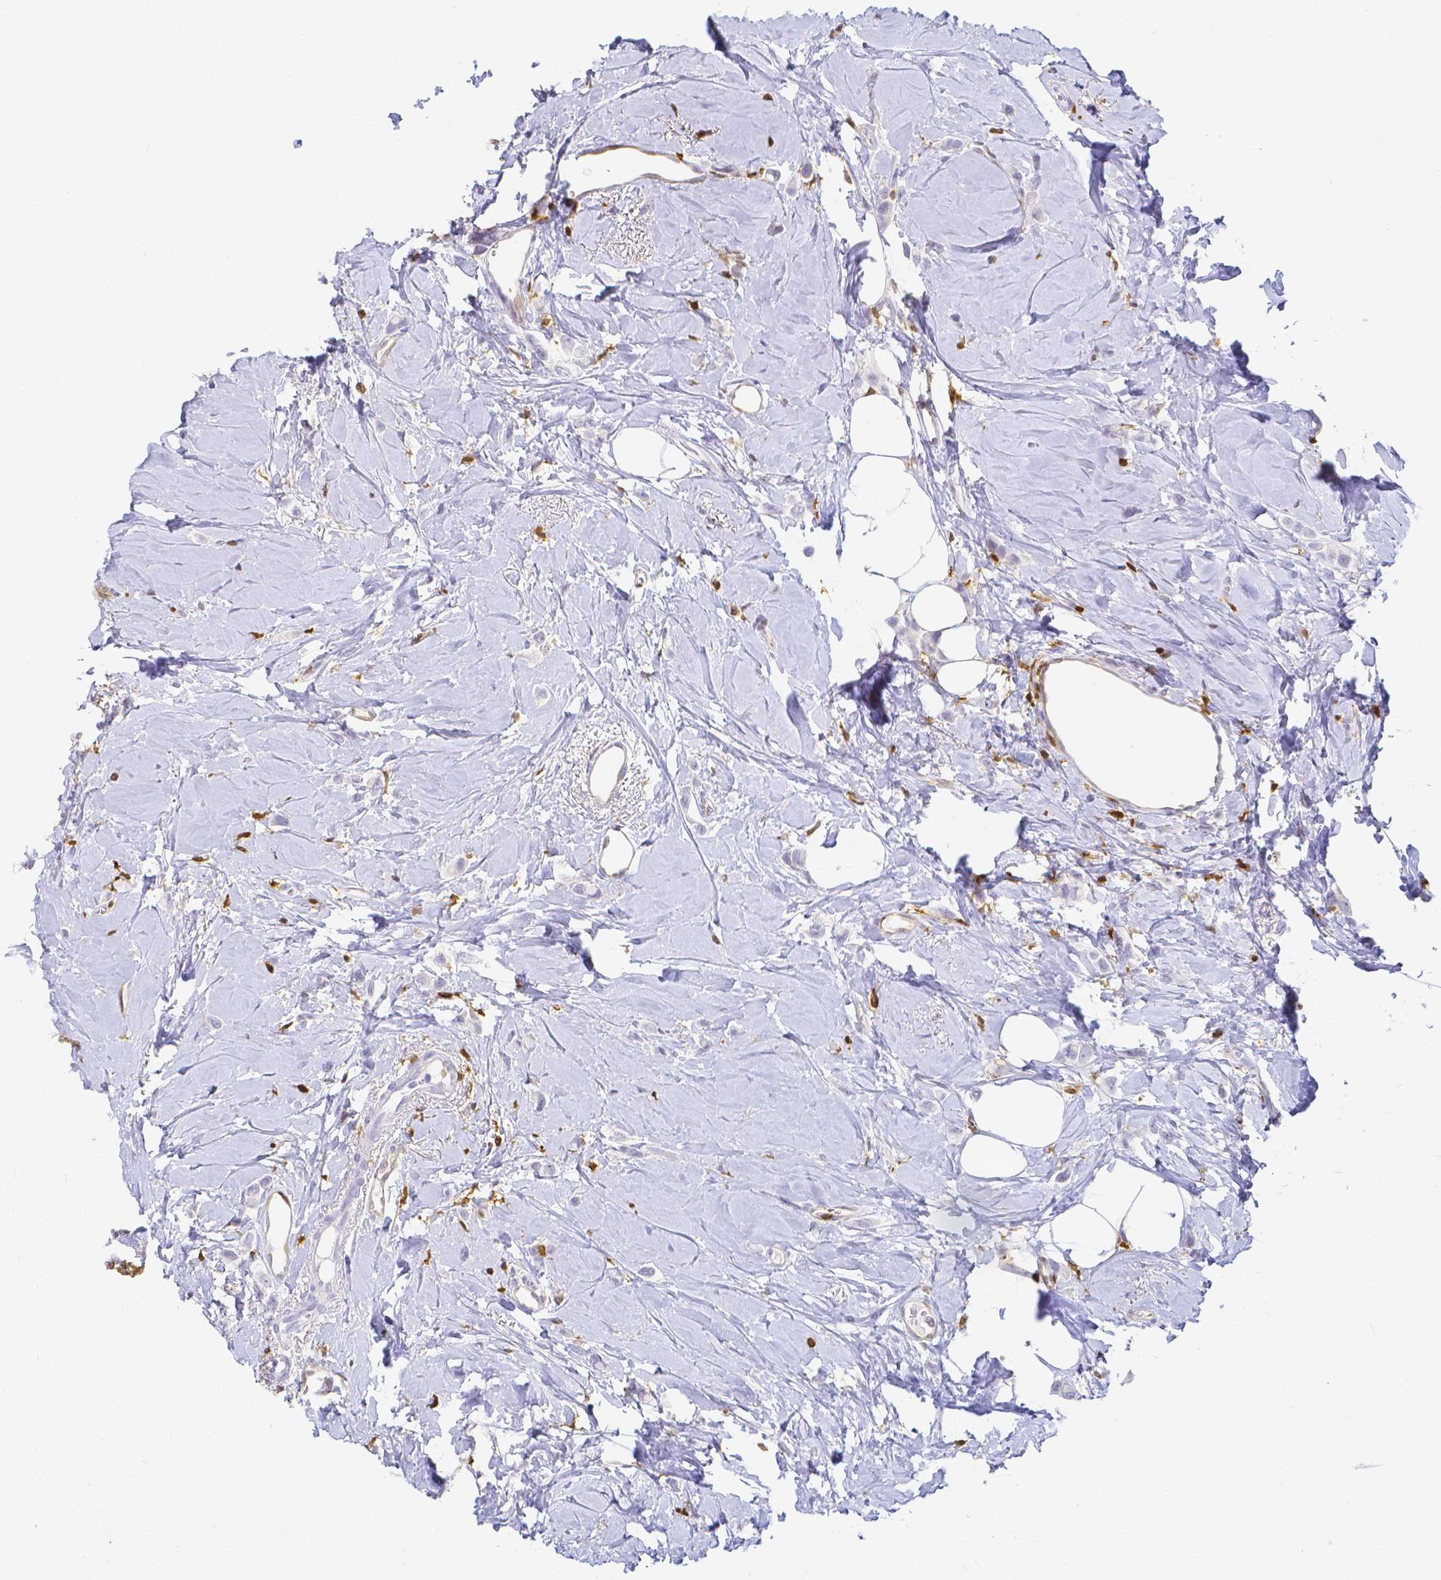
{"staining": {"intensity": "negative", "quantity": "none", "location": "none"}, "tissue": "breast cancer", "cell_type": "Tumor cells", "image_type": "cancer", "snomed": [{"axis": "morphology", "description": "Lobular carcinoma"}, {"axis": "topography", "description": "Breast"}], "caption": "Lobular carcinoma (breast) was stained to show a protein in brown. There is no significant expression in tumor cells.", "gene": "COTL1", "patient": {"sex": "female", "age": 66}}